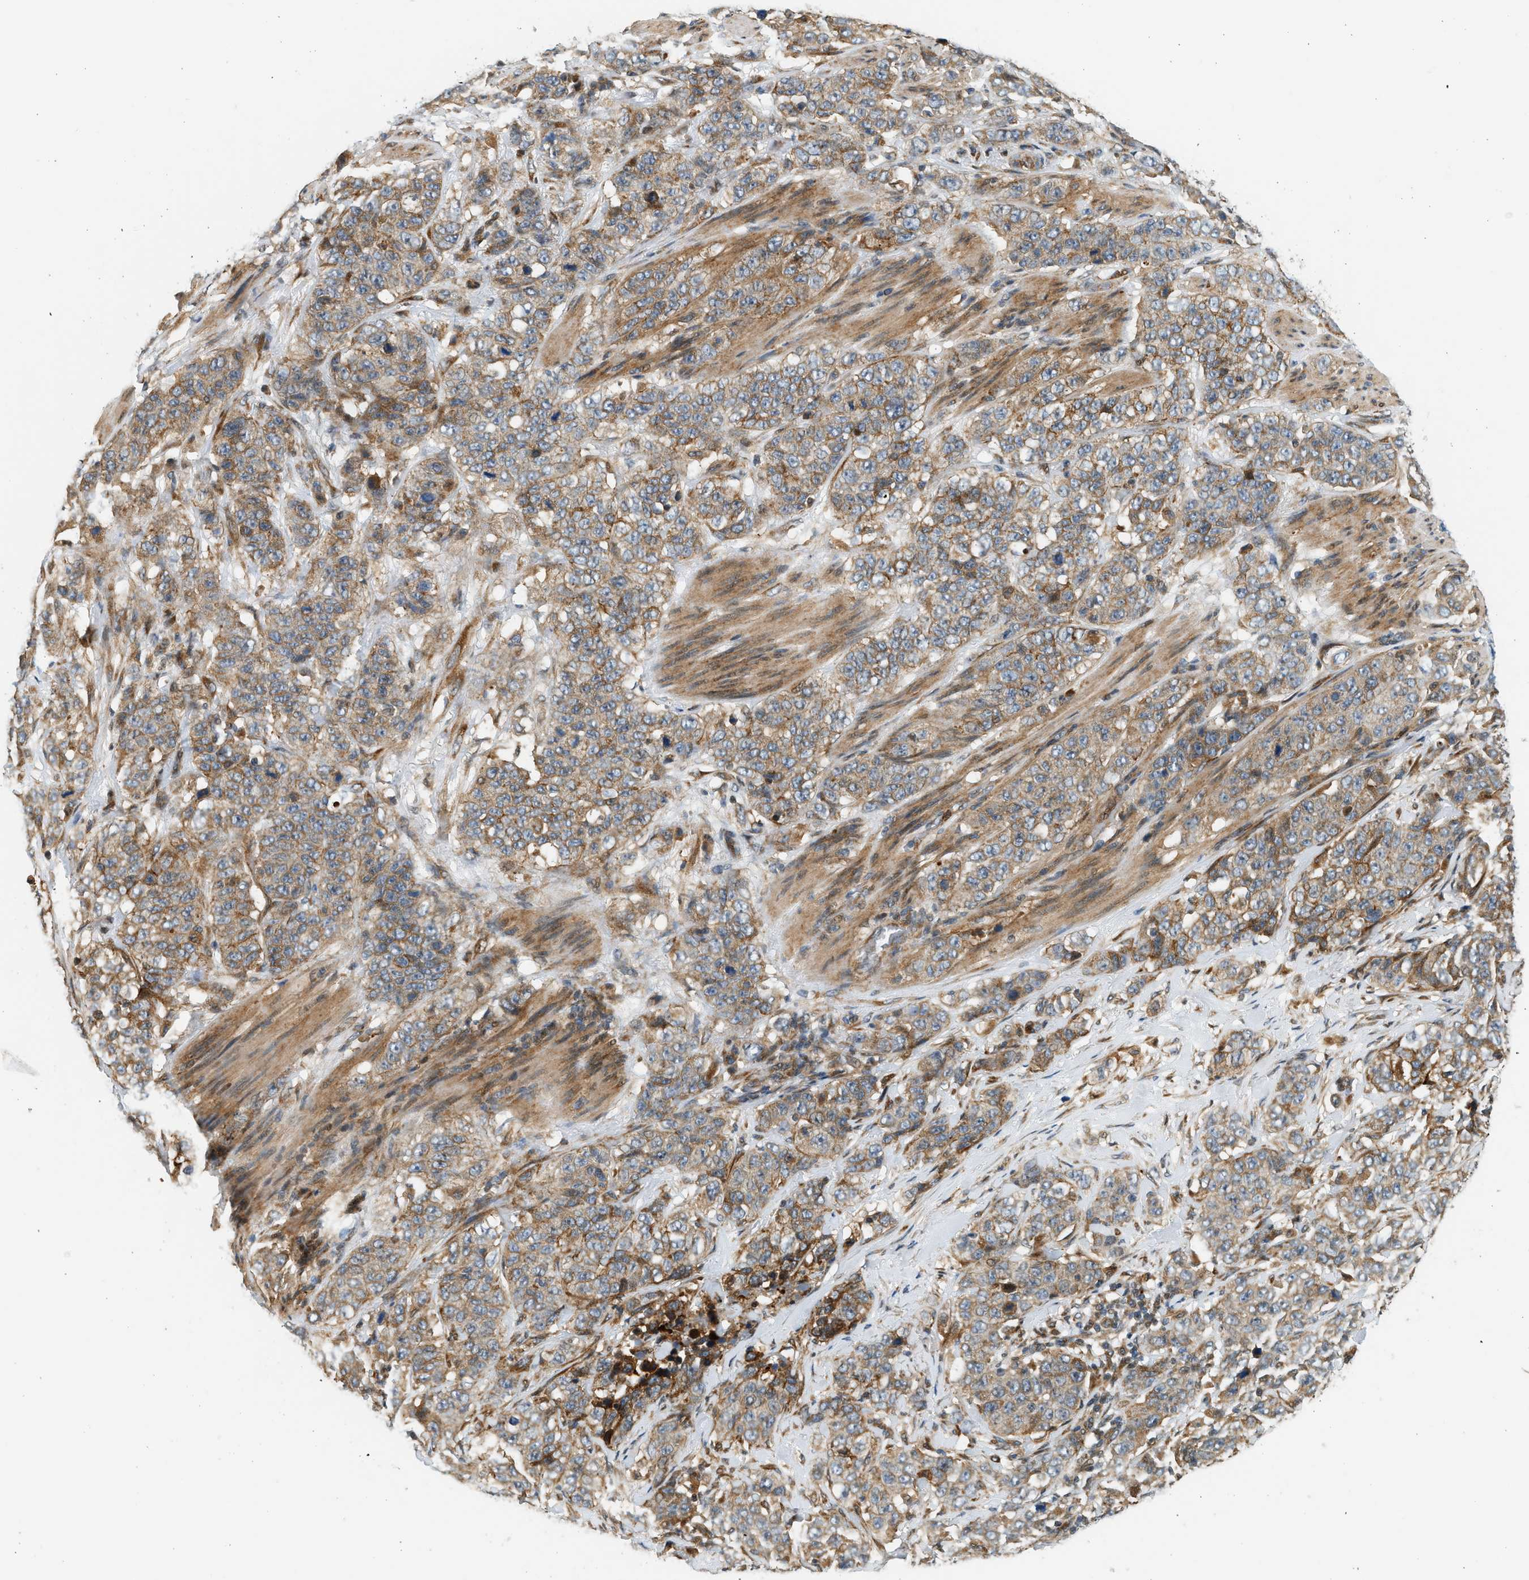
{"staining": {"intensity": "moderate", "quantity": ">75%", "location": "cytoplasmic/membranous"}, "tissue": "stomach cancer", "cell_type": "Tumor cells", "image_type": "cancer", "snomed": [{"axis": "morphology", "description": "Adenocarcinoma, NOS"}, {"axis": "topography", "description": "Stomach"}], "caption": "Stomach cancer (adenocarcinoma) stained for a protein (brown) reveals moderate cytoplasmic/membranous positive positivity in approximately >75% of tumor cells.", "gene": "NRSN2", "patient": {"sex": "male", "age": 48}}